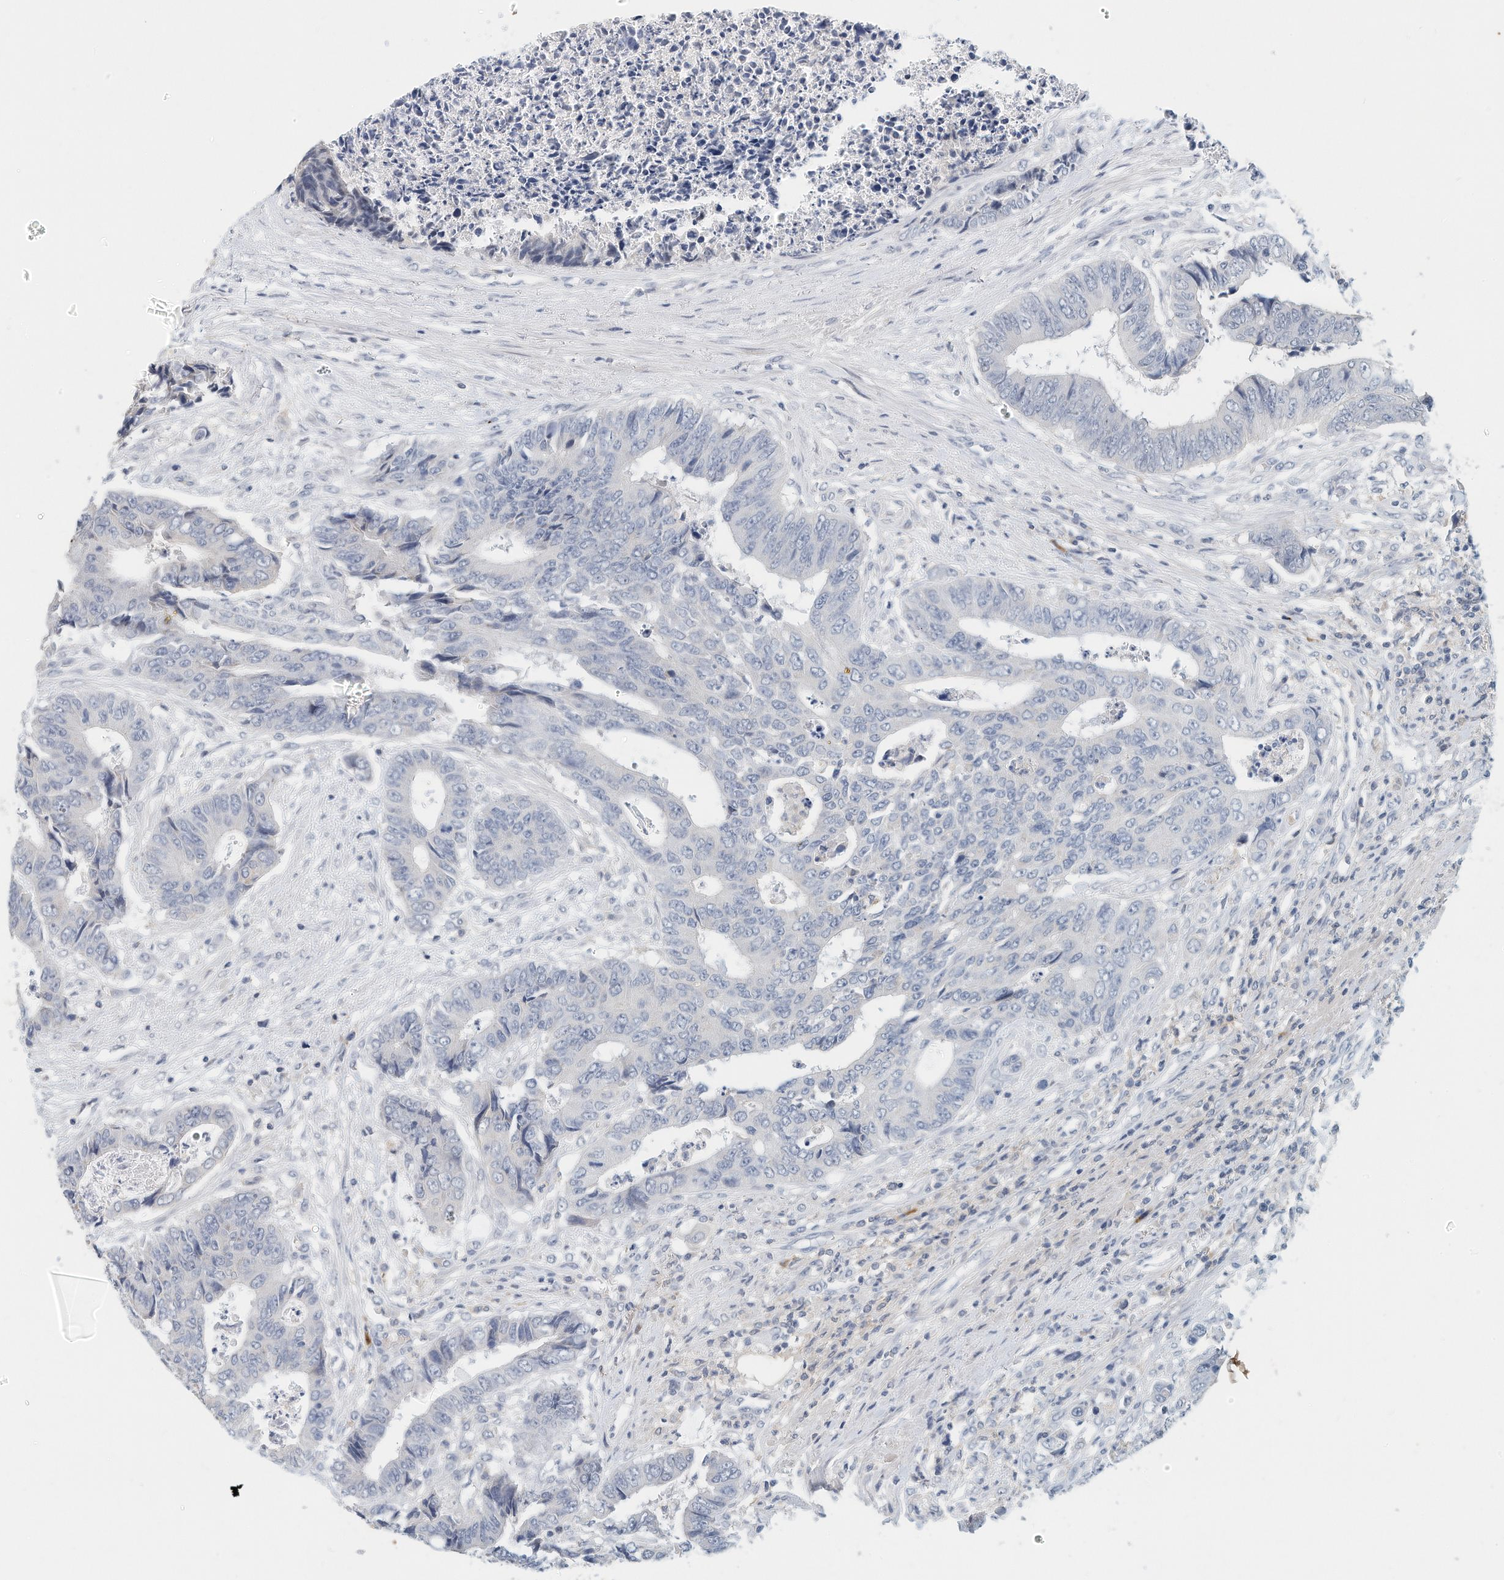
{"staining": {"intensity": "negative", "quantity": "none", "location": "none"}, "tissue": "colorectal cancer", "cell_type": "Tumor cells", "image_type": "cancer", "snomed": [{"axis": "morphology", "description": "Adenocarcinoma, NOS"}, {"axis": "topography", "description": "Rectum"}], "caption": "Immunohistochemistry (IHC) photomicrograph of human colorectal adenocarcinoma stained for a protein (brown), which displays no staining in tumor cells.", "gene": "MICAL1", "patient": {"sex": "male", "age": 84}}